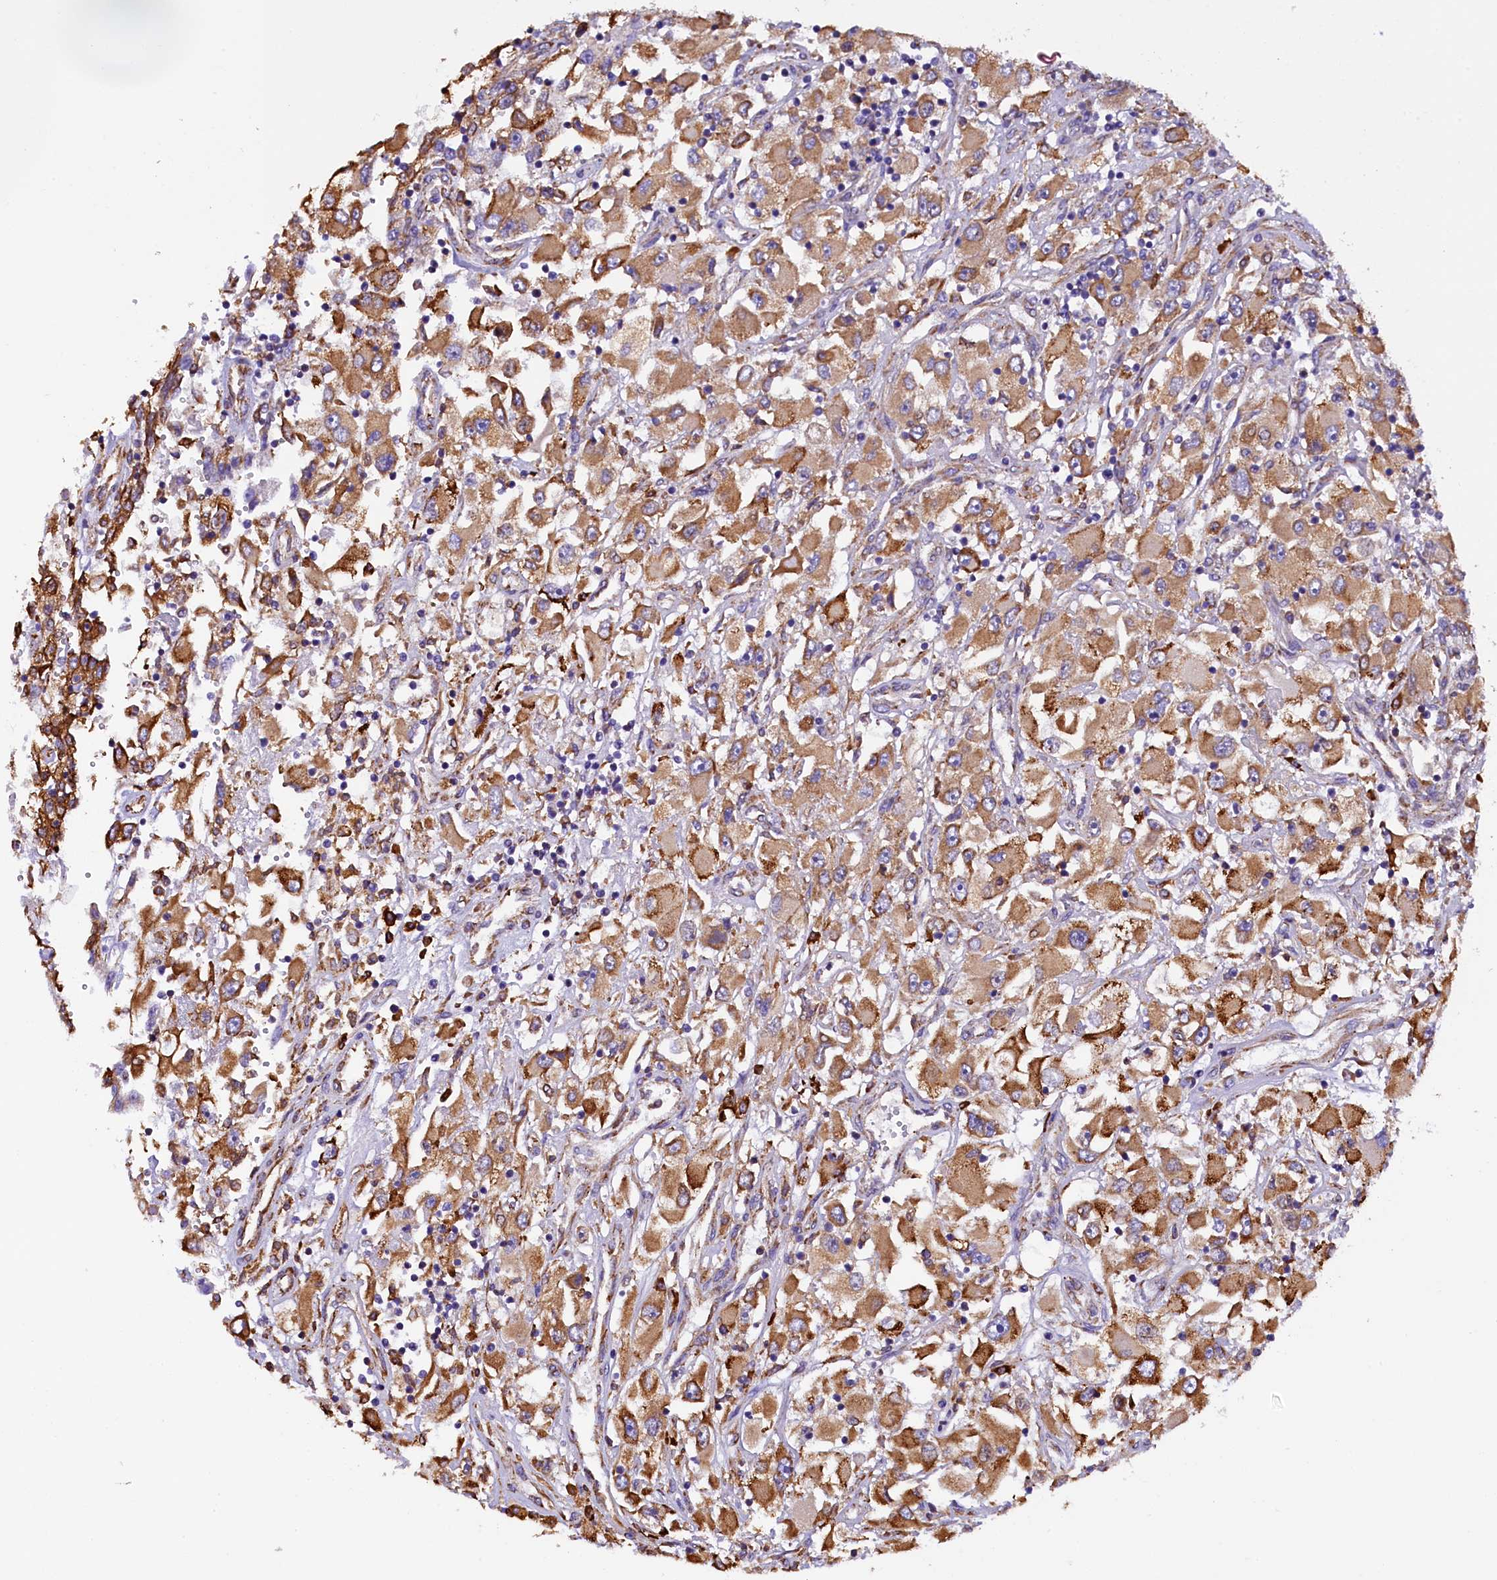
{"staining": {"intensity": "moderate", "quantity": ">75%", "location": "cytoplasmic/membranous"}, "tissue": "renal cancer", "cell_type": "Tumor cells", "image_type": "cancer", "snomed": [{"axis": "morphology", "description": "Adenocarcinoma, NOS"}, {"axis": "topography", "description": "Kidney"}], "caption": "Immunohistochemical staining of human renal adenocarcinoma shows moderate cytoplasmic/membranous protein staining in about >75% of tumor cells.", "gene": "CAPS2", "patient": {"sex": "female", "age": 52}}